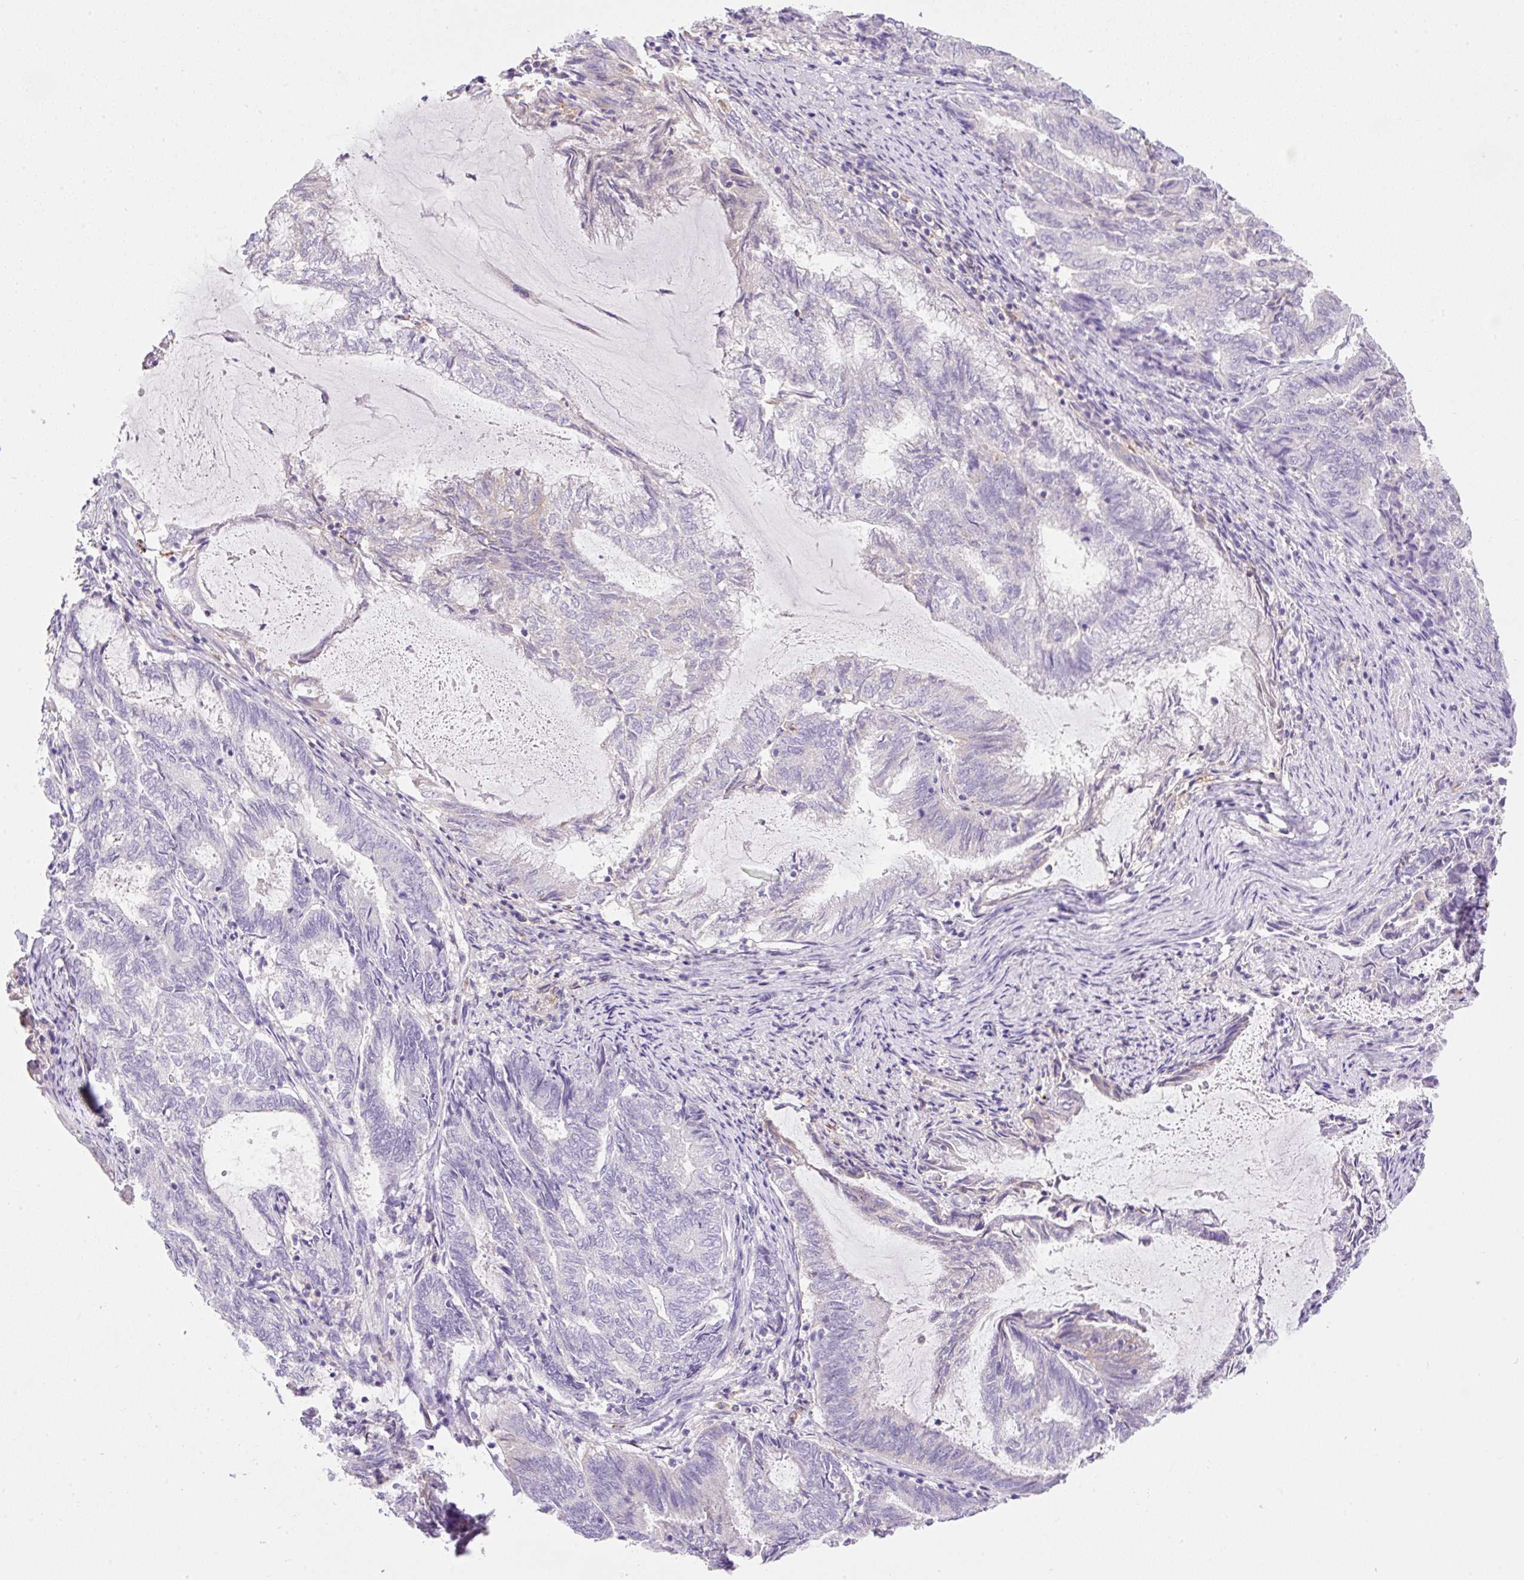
{"staining": {"intensity": "negative", "quantity": "none", "location": "none"}, "tissue": "endometrial cancer", "cell_type": "Tumor cells", "image_type": "cancer", "snomed": [{"axis": "morphology", "description": "Adenocarcinoma, NOS"}, {"axis": "topography", "description": "Endometrium"}], "caption": "The IHC micrograph has no significant positivity in tumor cells of endometrial cancer tissue. (DAB immunohistochemistry with hematoxylin counter stain).", "gene": "TDRD15", "patient": {"sex": "female", "age": 80}}